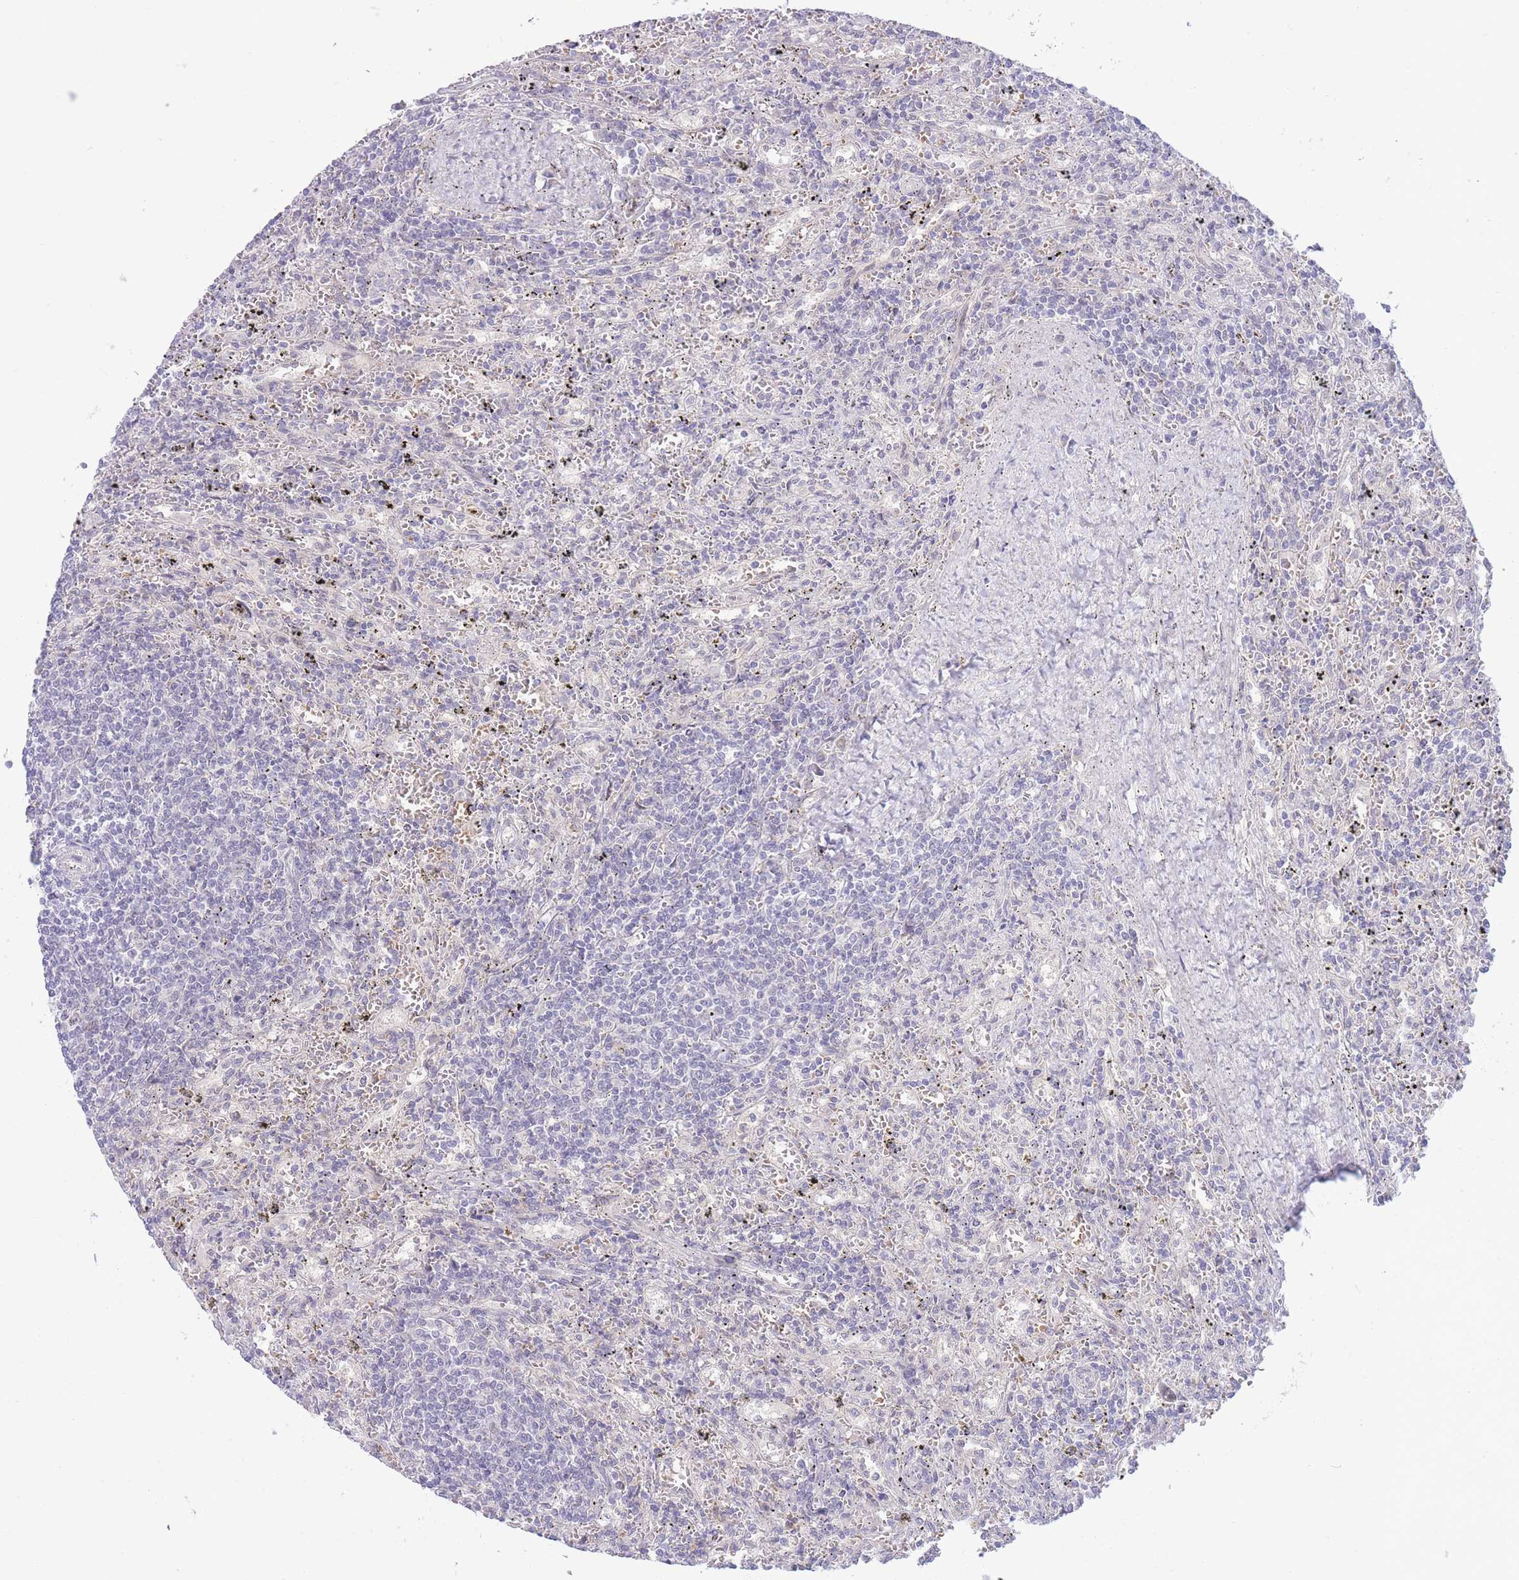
{"staining": {"intensity": "negative", "quantity": "none", "location": "none"}, "tissue": "lymphoma", "cell_type": "Tumor cells", "image_type": "cancer", "snomed": [{"axis": "morphology", "description": "Malignant lymphoma, non-Hodgkin's type, Low grade"}, {"axis": "topography", "description": "Spleen"}], "caption": "DAB (3,3'-diaminobenzidine) immunohistochemical staining of malignant lymphoma, non-Hodgkin's type (low-grade) displays no significant staining in tumor cells.", "gene": "FBXO46", "patient": {"sex": "male", "age": 76}}